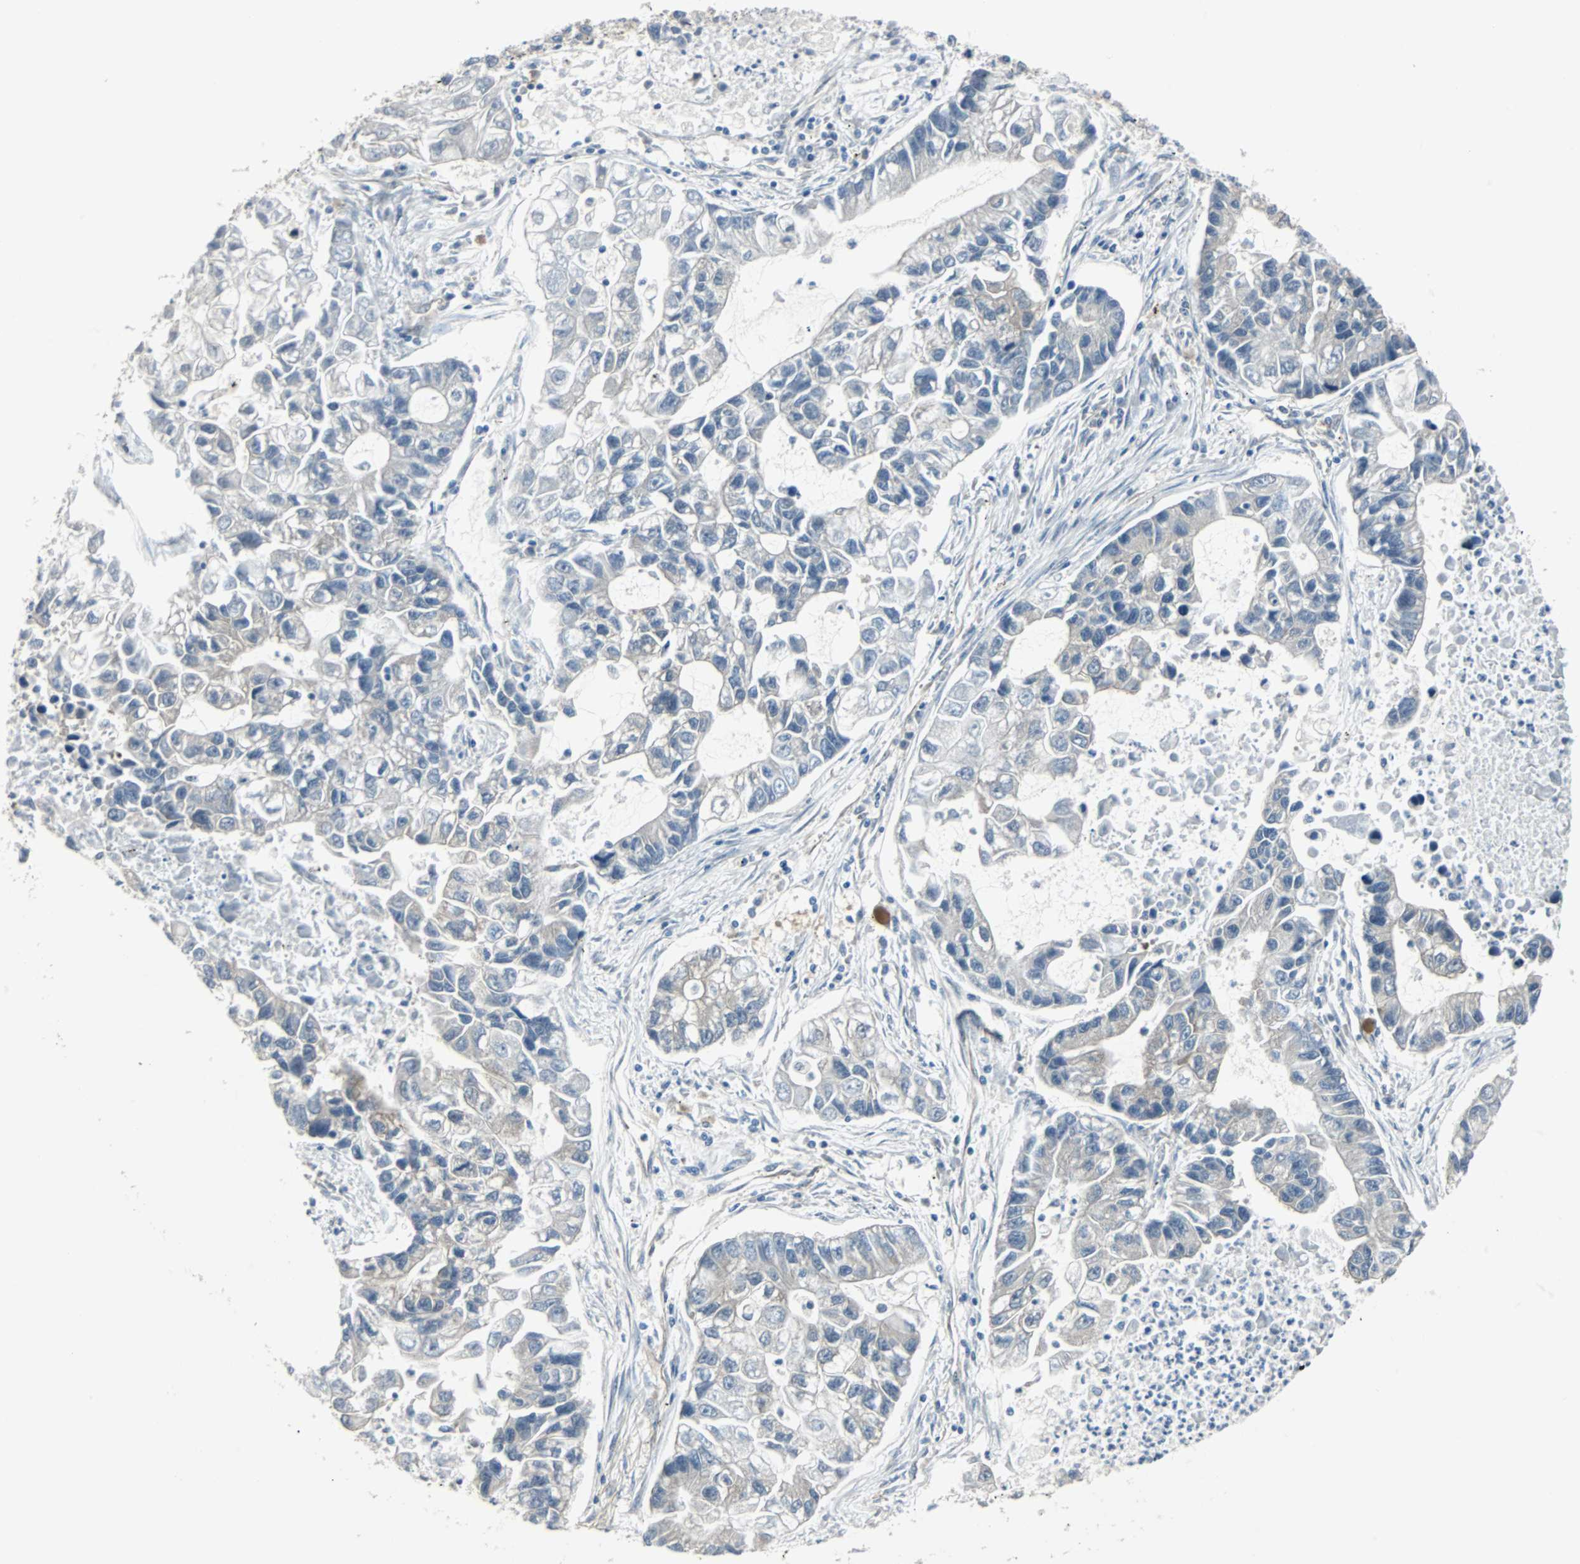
{"staining": {"intensity": "weak", "quantity": "25%-75%", "location": "cytoplasmic/membranous"}, "tissue": "lung cancer", "cell_type": "Tumor cells", "image_type": "cancer", "snomed": [{"axis": "morphology", "description": "Adenocarcinoma, NOS"}, {"axis": "topography", "description": "Lung"}], "caption": "Immunohistochemical staining of lung adenocarcinoma exhibits low levels of weak cytoplasmic/membranous protein staining in approximately 25%-75% of tumor cells.", "gene": "SWAP70", "patient": {"sex": "female", "age": 51}}